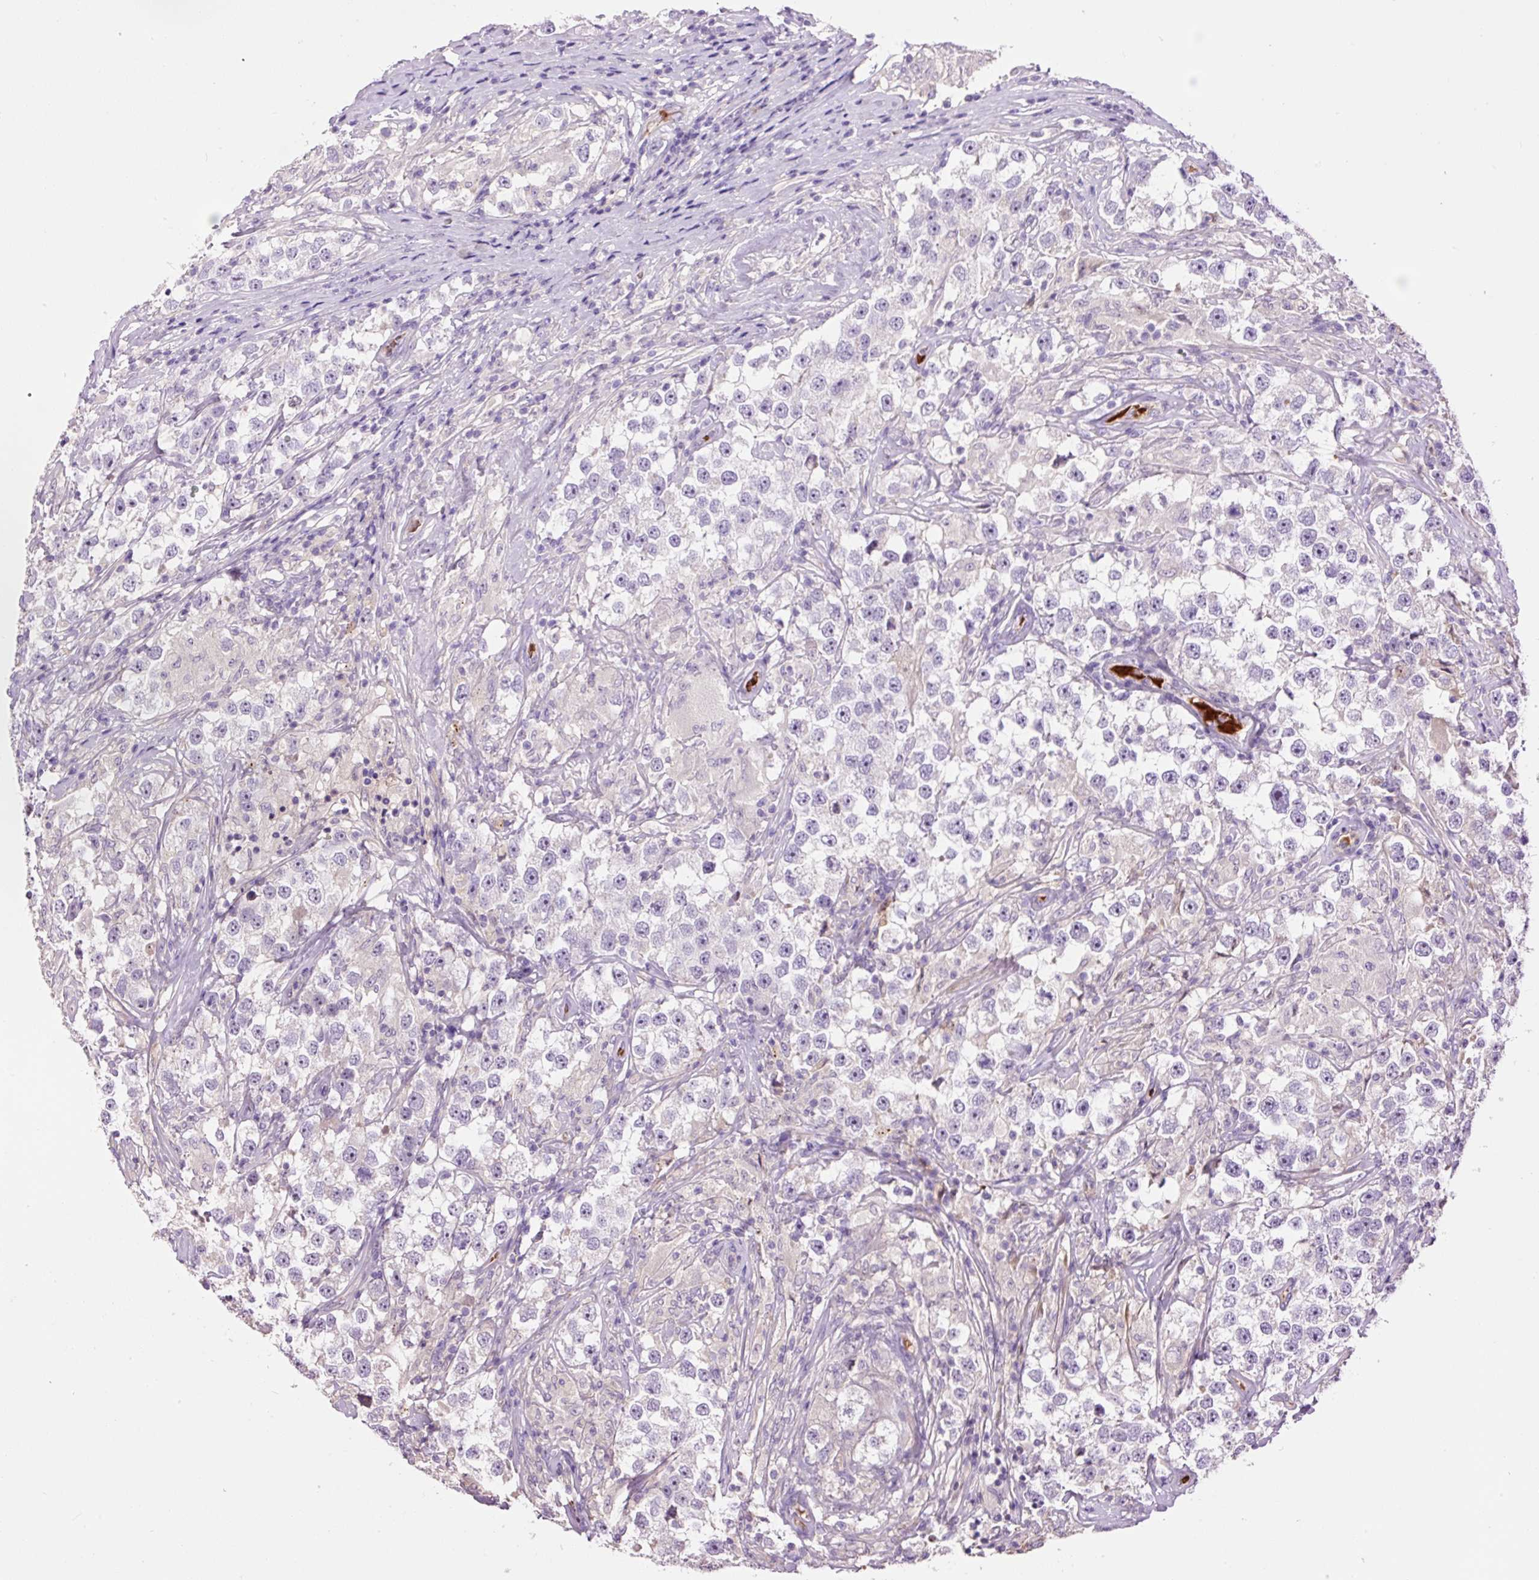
{"staining": {"intensity": "negative", "quantity": "none", "location": "none"}, "tissue": "testis cancer", "cell_type": "Tumor cells", "image_type": "cancer", "snomed": [{"axis": "morphology", "description": "Seminoma, NOS"}, {"axis": "topography", "description": "Testis"}], "caption": "Tumor cells show no significant protein expression in testis cancer.", "gene": "TMEM235", "patient": {"sex": "male", "age": 46}}